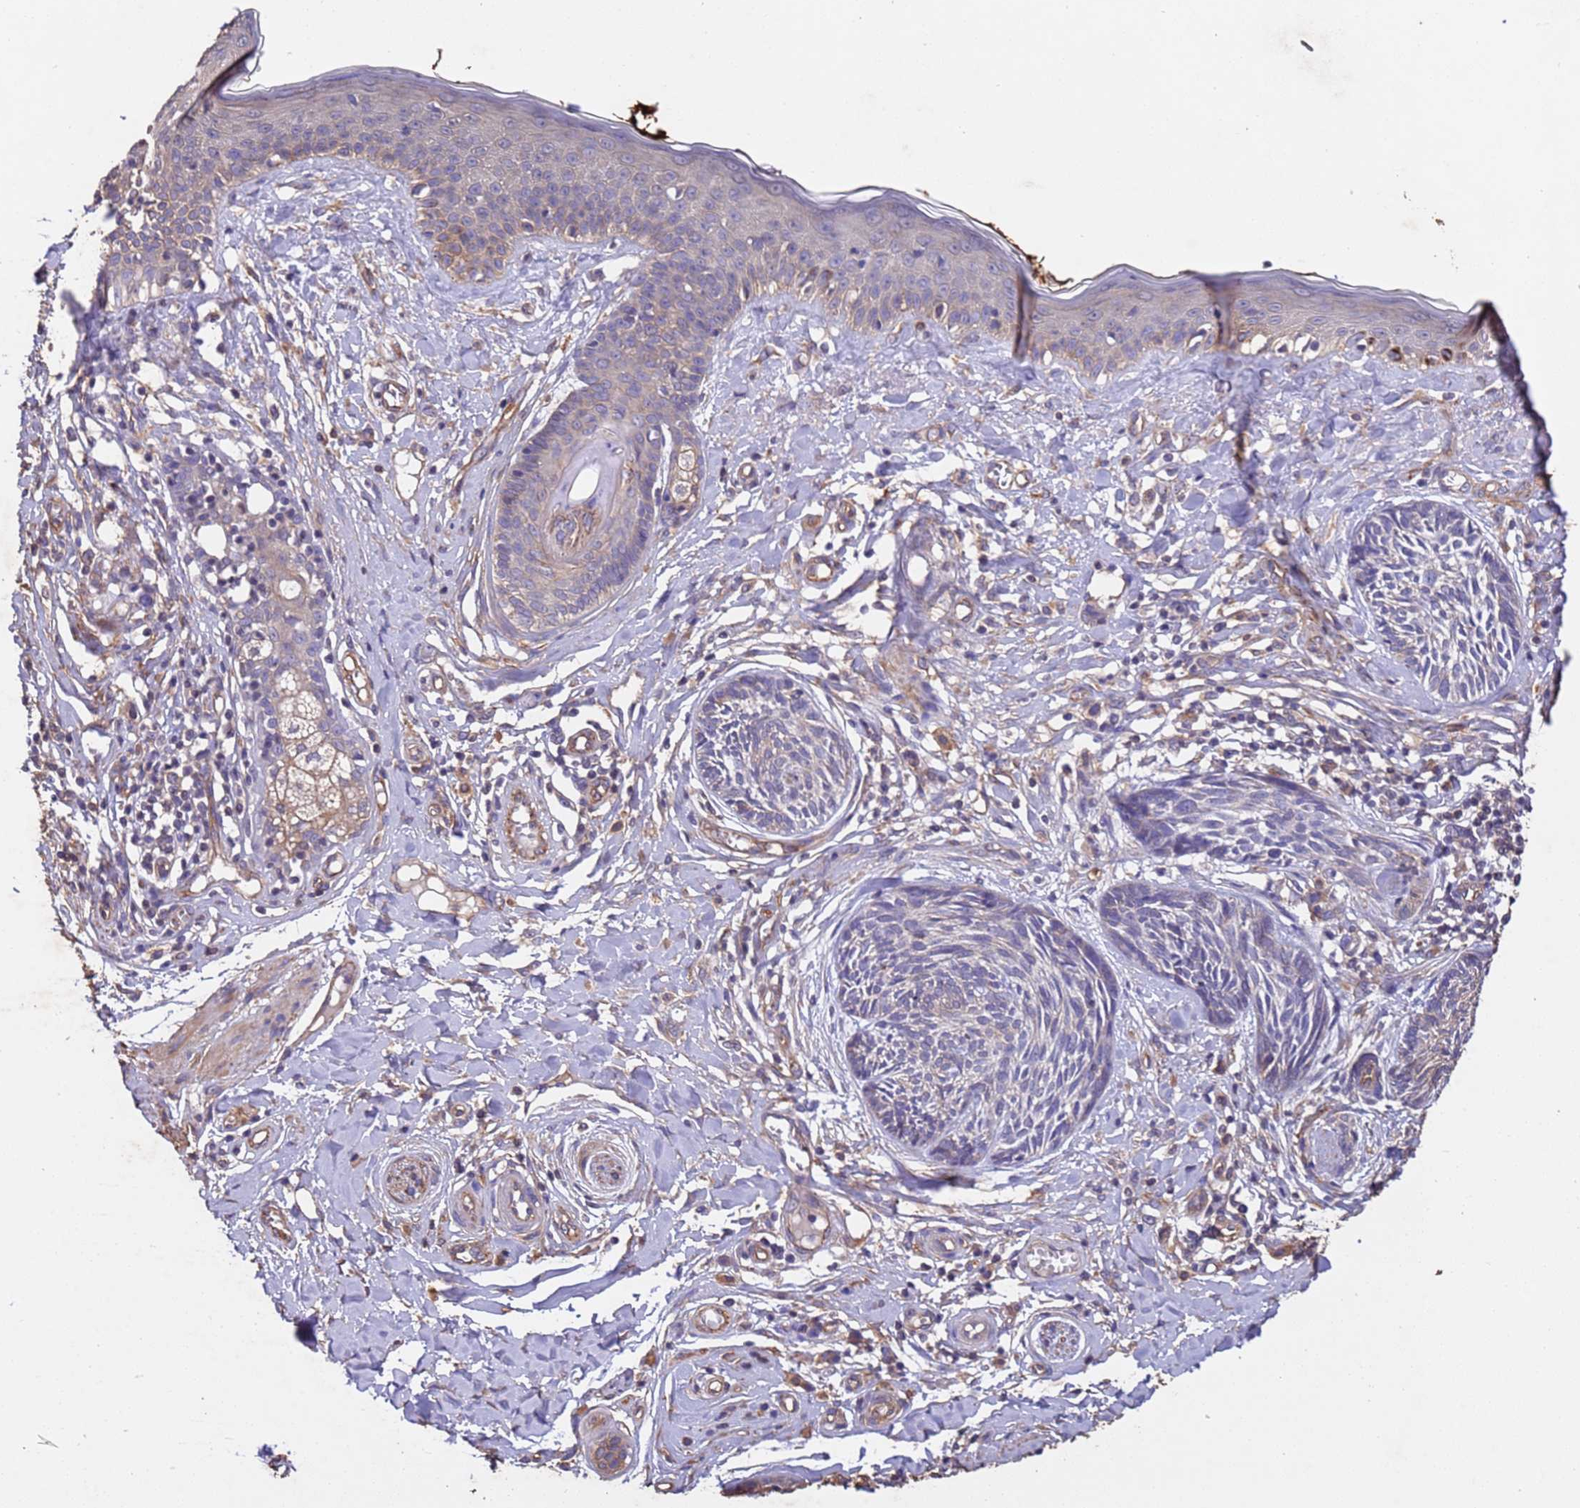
{"staining": {"intensity": "negative", "quantity": "none", "location": "none"}, "tissue": "skin cancer", "cell_type": "Tumor cells", "image_type": "cancer", "snomed": [{"axis": "morphology", "description": "Squamous cell carcinoma, NOS"}, {"axis": "topography", "description": "Skin"}], "caption": "Squamous cell carcinoma (skin) stained for a protein using IHC reveals no staining tumor cells.", "gene": "MTX3", "patient": {"sex": "male", "age": 82}}